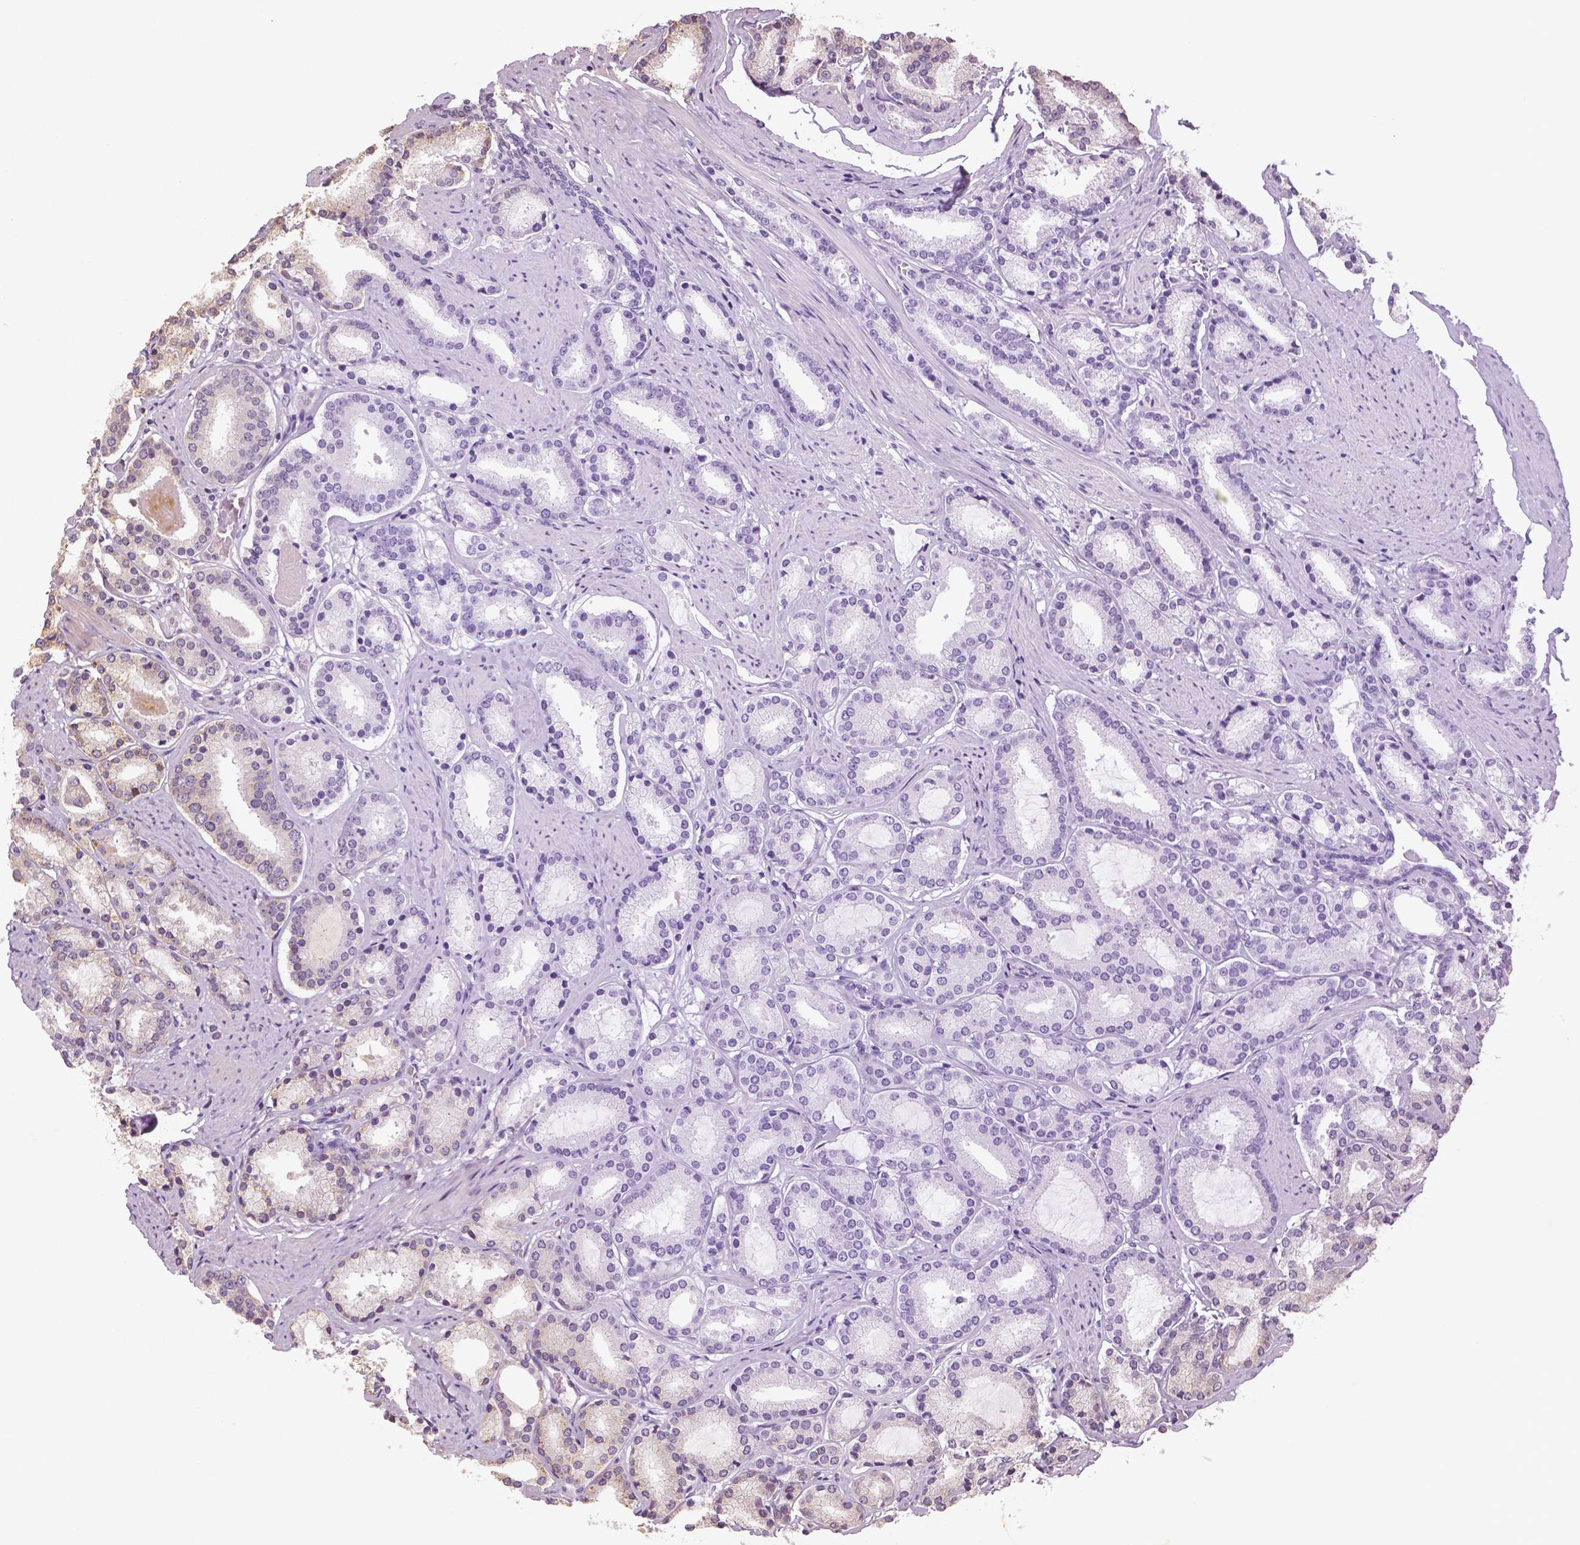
{"staining": {"intensity": "negative", "quantity": "none", "location": "none"}, "tissue": "prostate cancer", "cell_type": "Tumor cells", "image_type": "cancer", "snomed": [{"axis": "morphology", "description": "Adenocarcinoma, High grade"}, {"axis": "topography", "description": "Prostate"}], "caption": "IHC histopathology image of neoplastic tissue: prostate adenocarcinoma (high-grade) stained with DAB shows no significant protein expression in tumor cells.", "gene": "DNAH12", "patient": {"sex": "male", "age": 63}}